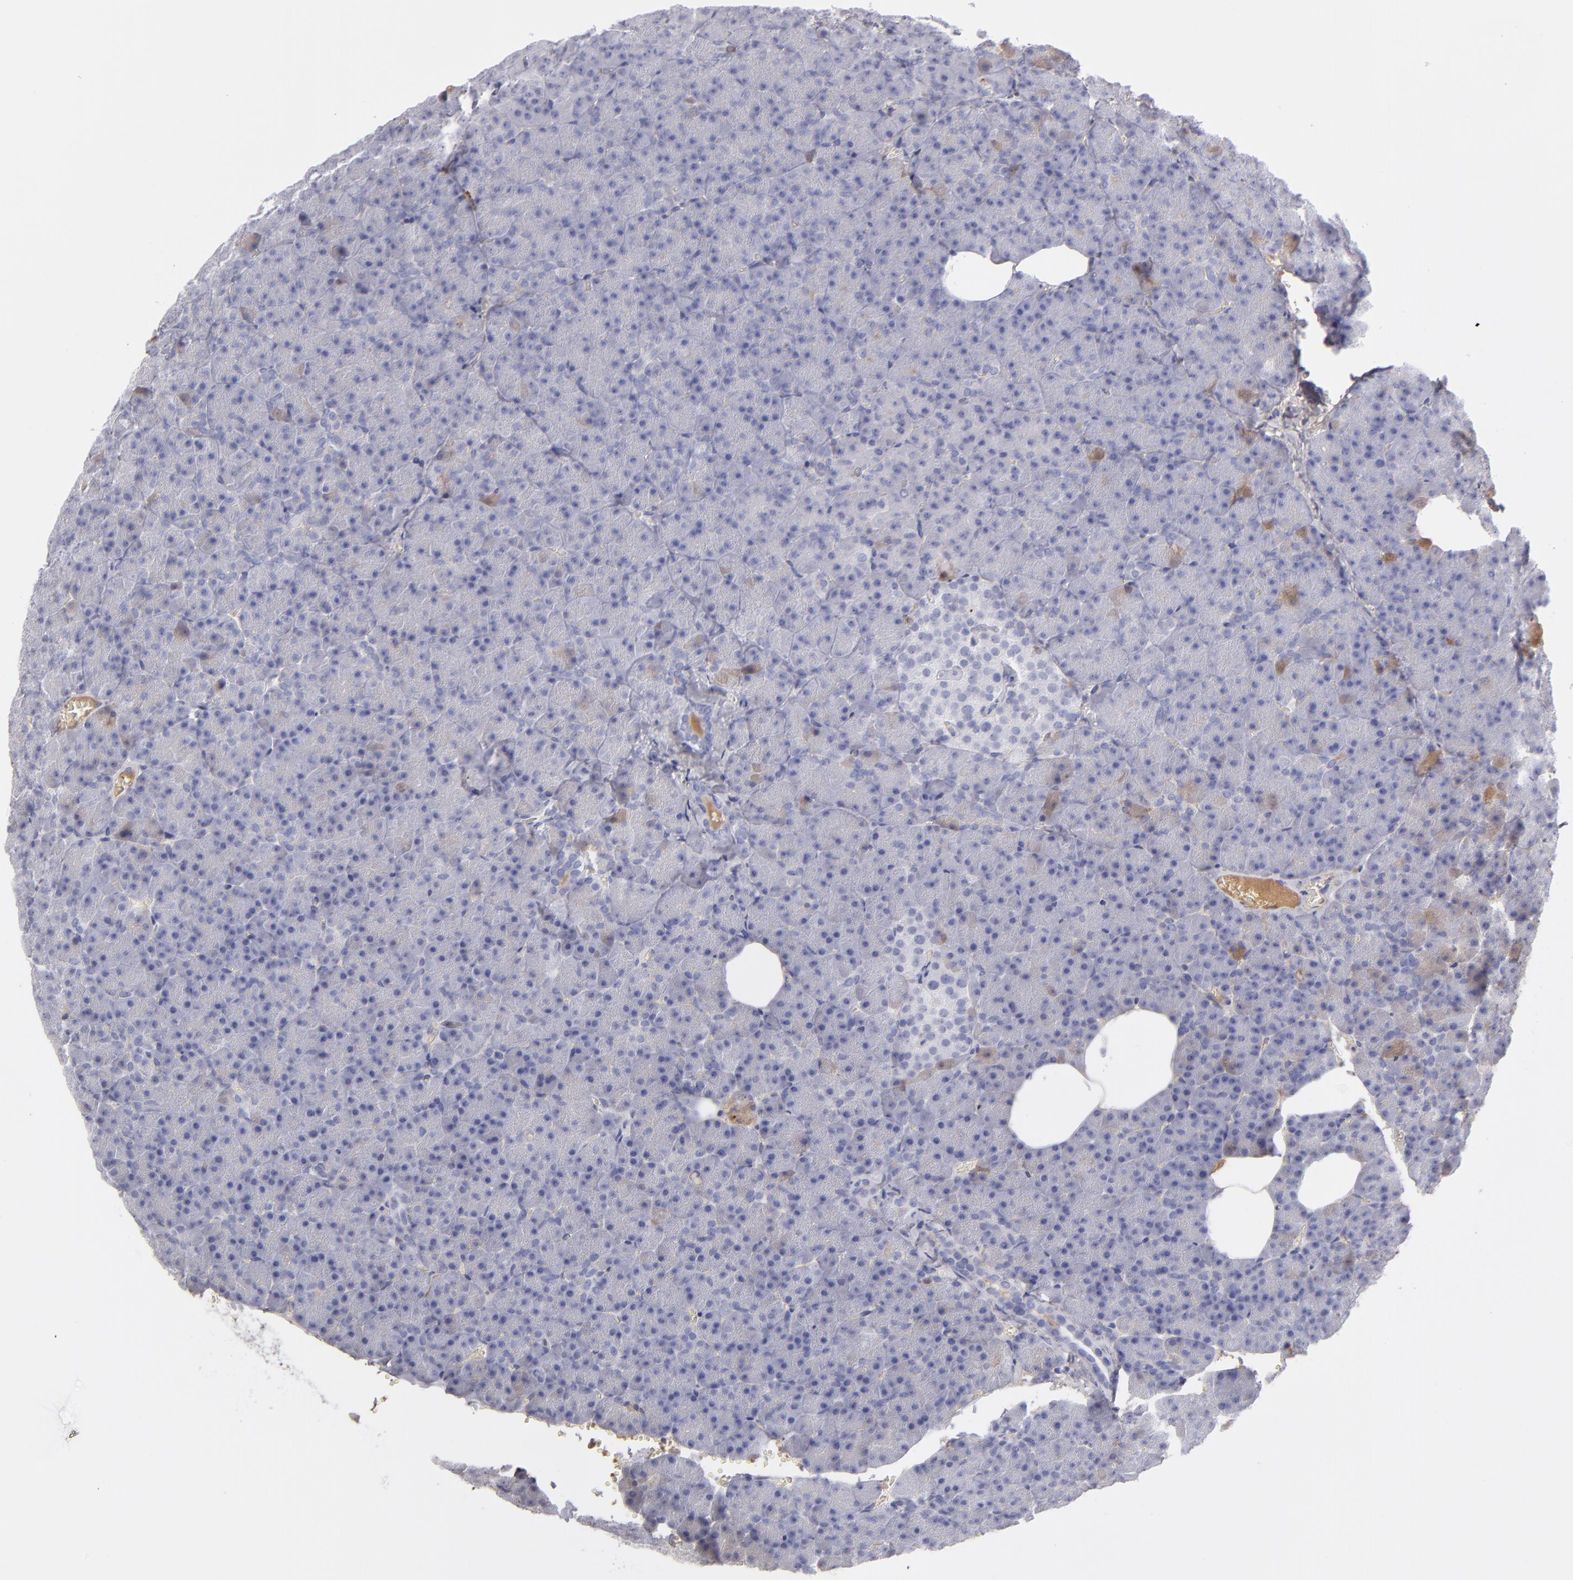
{"staining": {"intensity": "weak", "quantity": "<25%", "location": "cytoplasmic/membranous"}, "tissue": "pancreas", "cell_type": "Exocrine glandular cells", "image_type": "normal", "snomed": [{"axis": "morphology", "description": "Normal tissue, NOS"}, {"axis": "topography", "description": "Pancreas"}], "caption": "Immunohistochemistry (IHC) of benign pancreas shows no positivity in exocrine glandular cells. (DAB (3,3'-diaminobenzidine) IHC with hematoxylin counter stain).", "gene": "SERPINA1", "patient": {"sex": "female", "age": 35}}